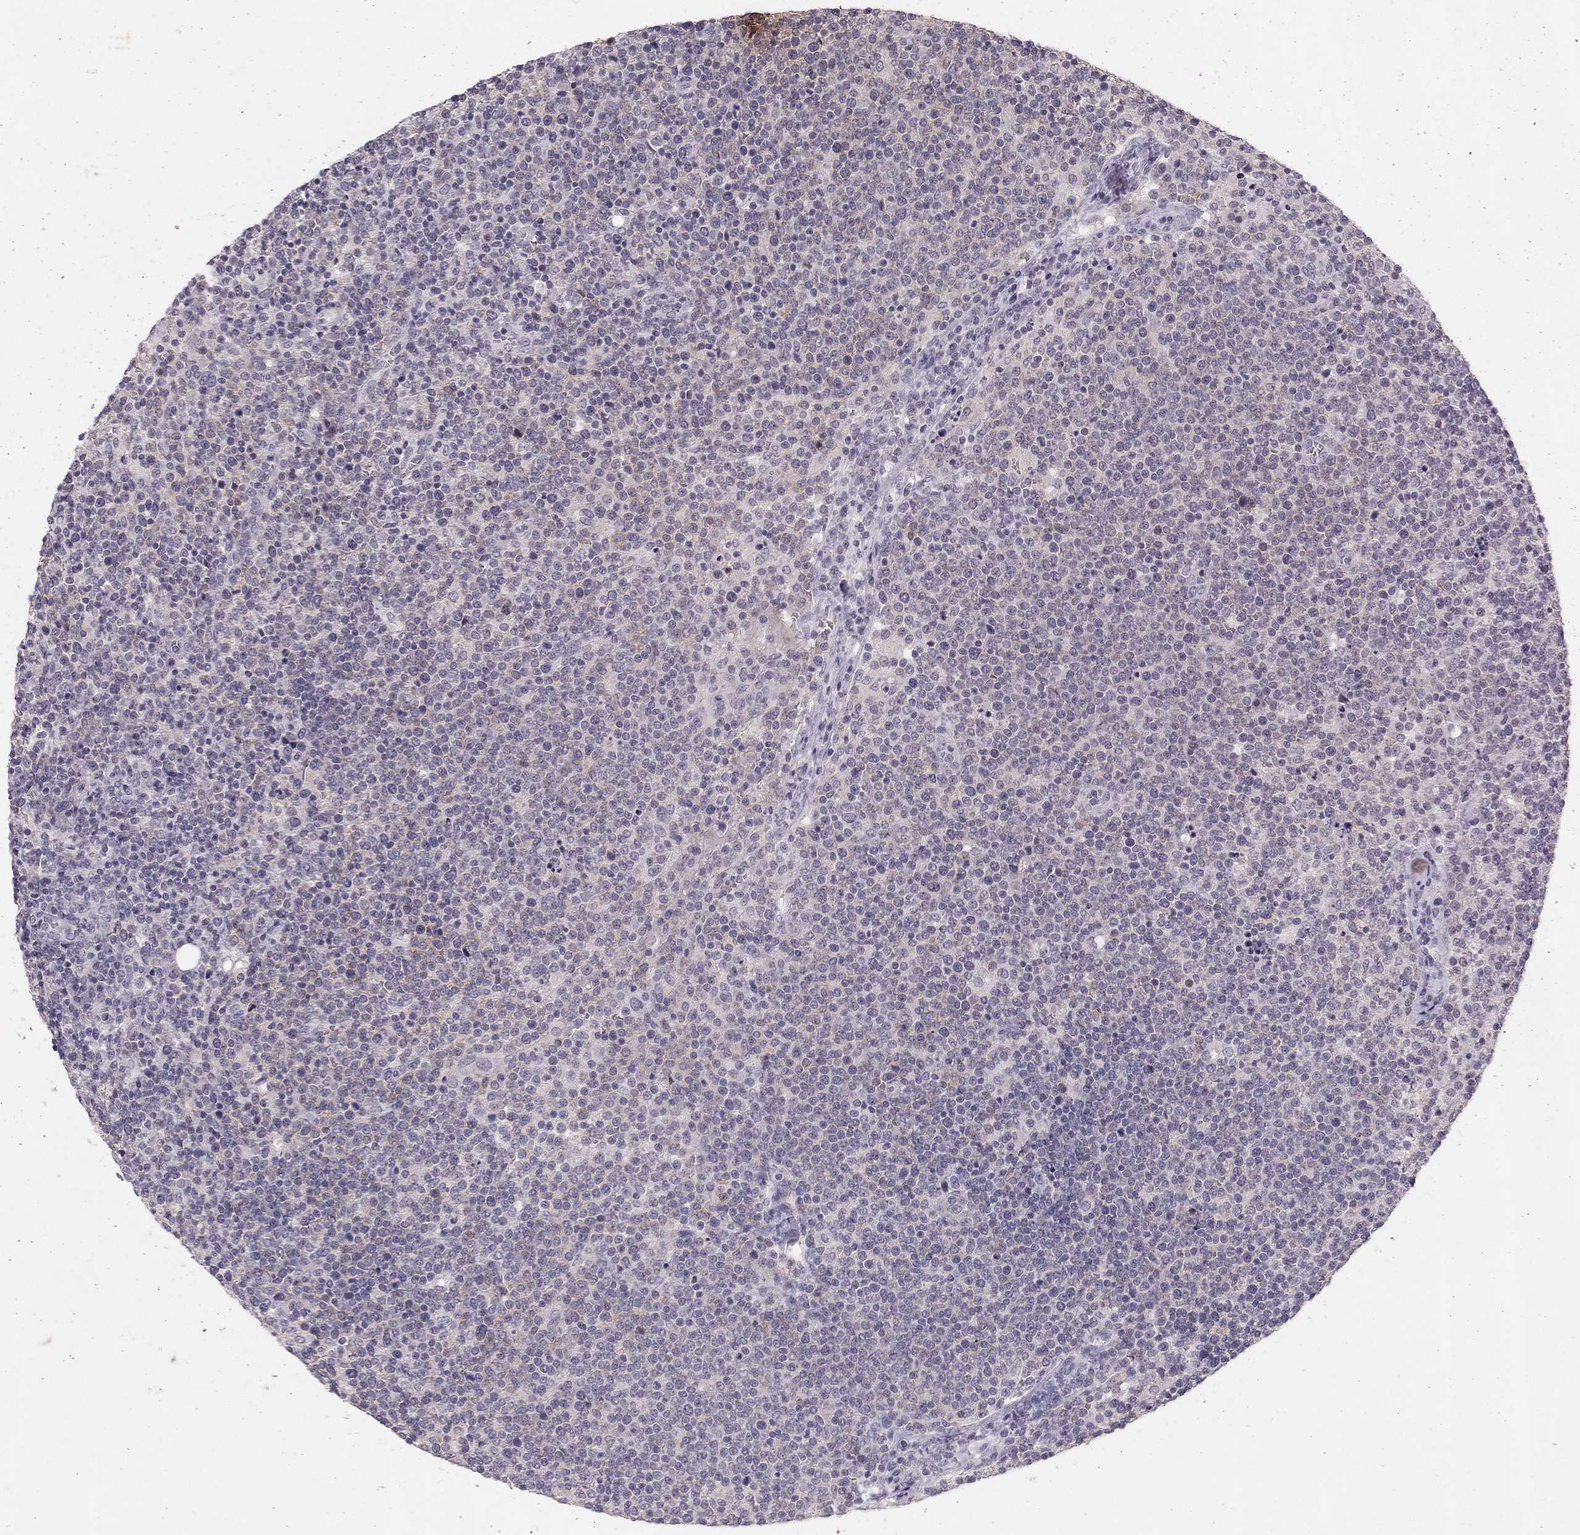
{"staining": {"intensity": "negative", "quantity": "none", "location": "none"}, "tissue": "lymphoma", "cell_type": "Tumor cells", "image_type": "cancer", "snomed": [{"axis": "morphology", "description": "Malignant lymphoma, non-Hodgkin's type, High grade"}, {"axis": "topography", "description": "Lymph node"}], "caption": "Immunohistochemistry (IHC) micrograph of neoplastic tissue: lymphoma stained with DAB shows no significant protein positivity in tumor cells.", "gene": "ADORA2A", "patient": {"sex": "male", "age": 61}}